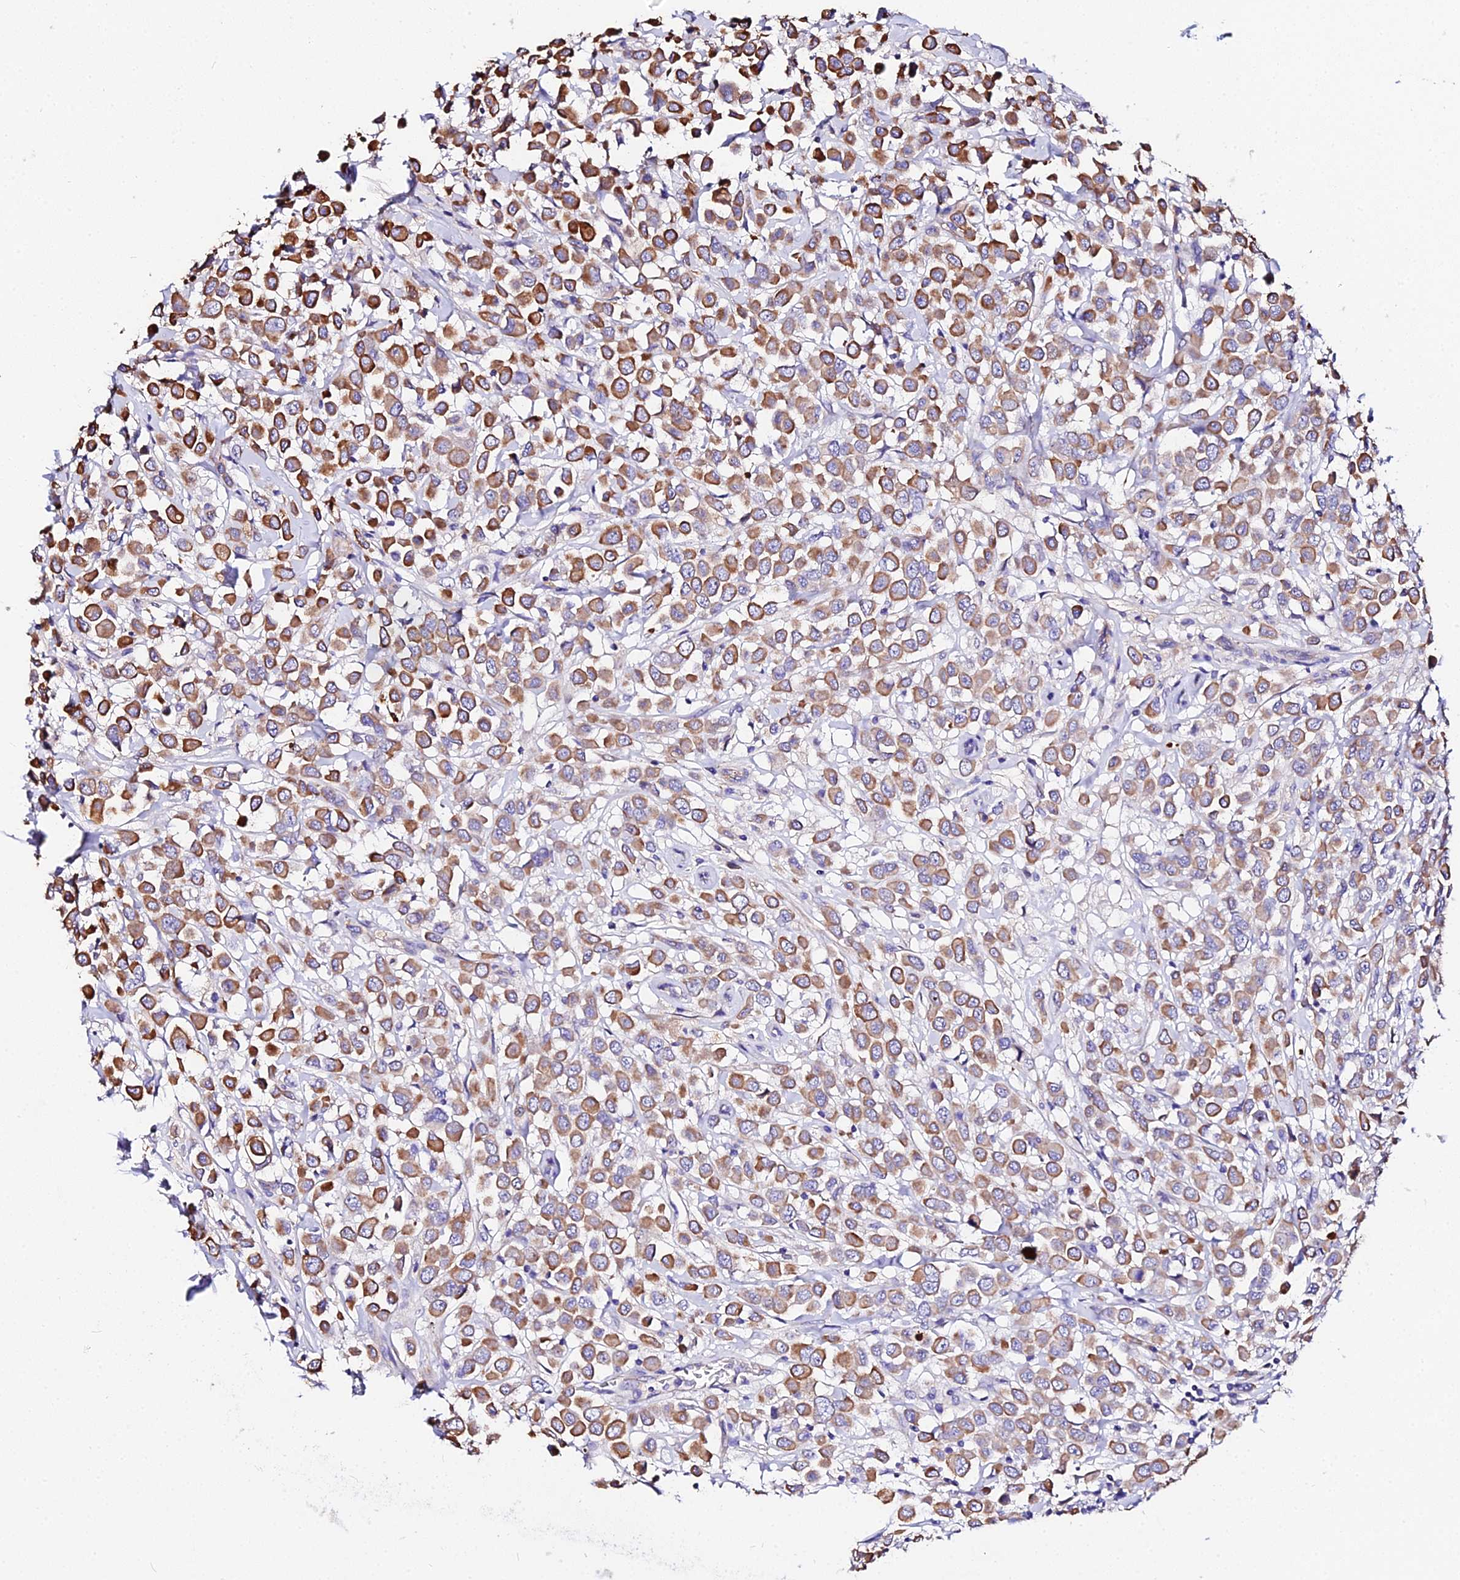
{"staining": {"intensity": "moderate", "quantity": ">75%", "location": "cytoplasmic/membranous"}, "tissue": "breast cancer", "cell_type": "Tumor cells", "image_type": "cancer", "snomed": [{"axis": "morphology", "description": "Duct carcinoma"}, {"axis": "topography", "description": "Breast"}], "caption": "IHC staining of breast cancer, which displays medium levels of moderate cytoplasmic/membranous expression in about >75% of tumor cells indicating moderate cytoplasmic/membranous protein staining. The staining was performed using DAB (3,3'-diaminobenzidine) (brown) for protein detection and nuclei were counterstained in hematoxylin (blue).", "gene": "DAW1", "patient": {"sex": "female", "age": 61}}